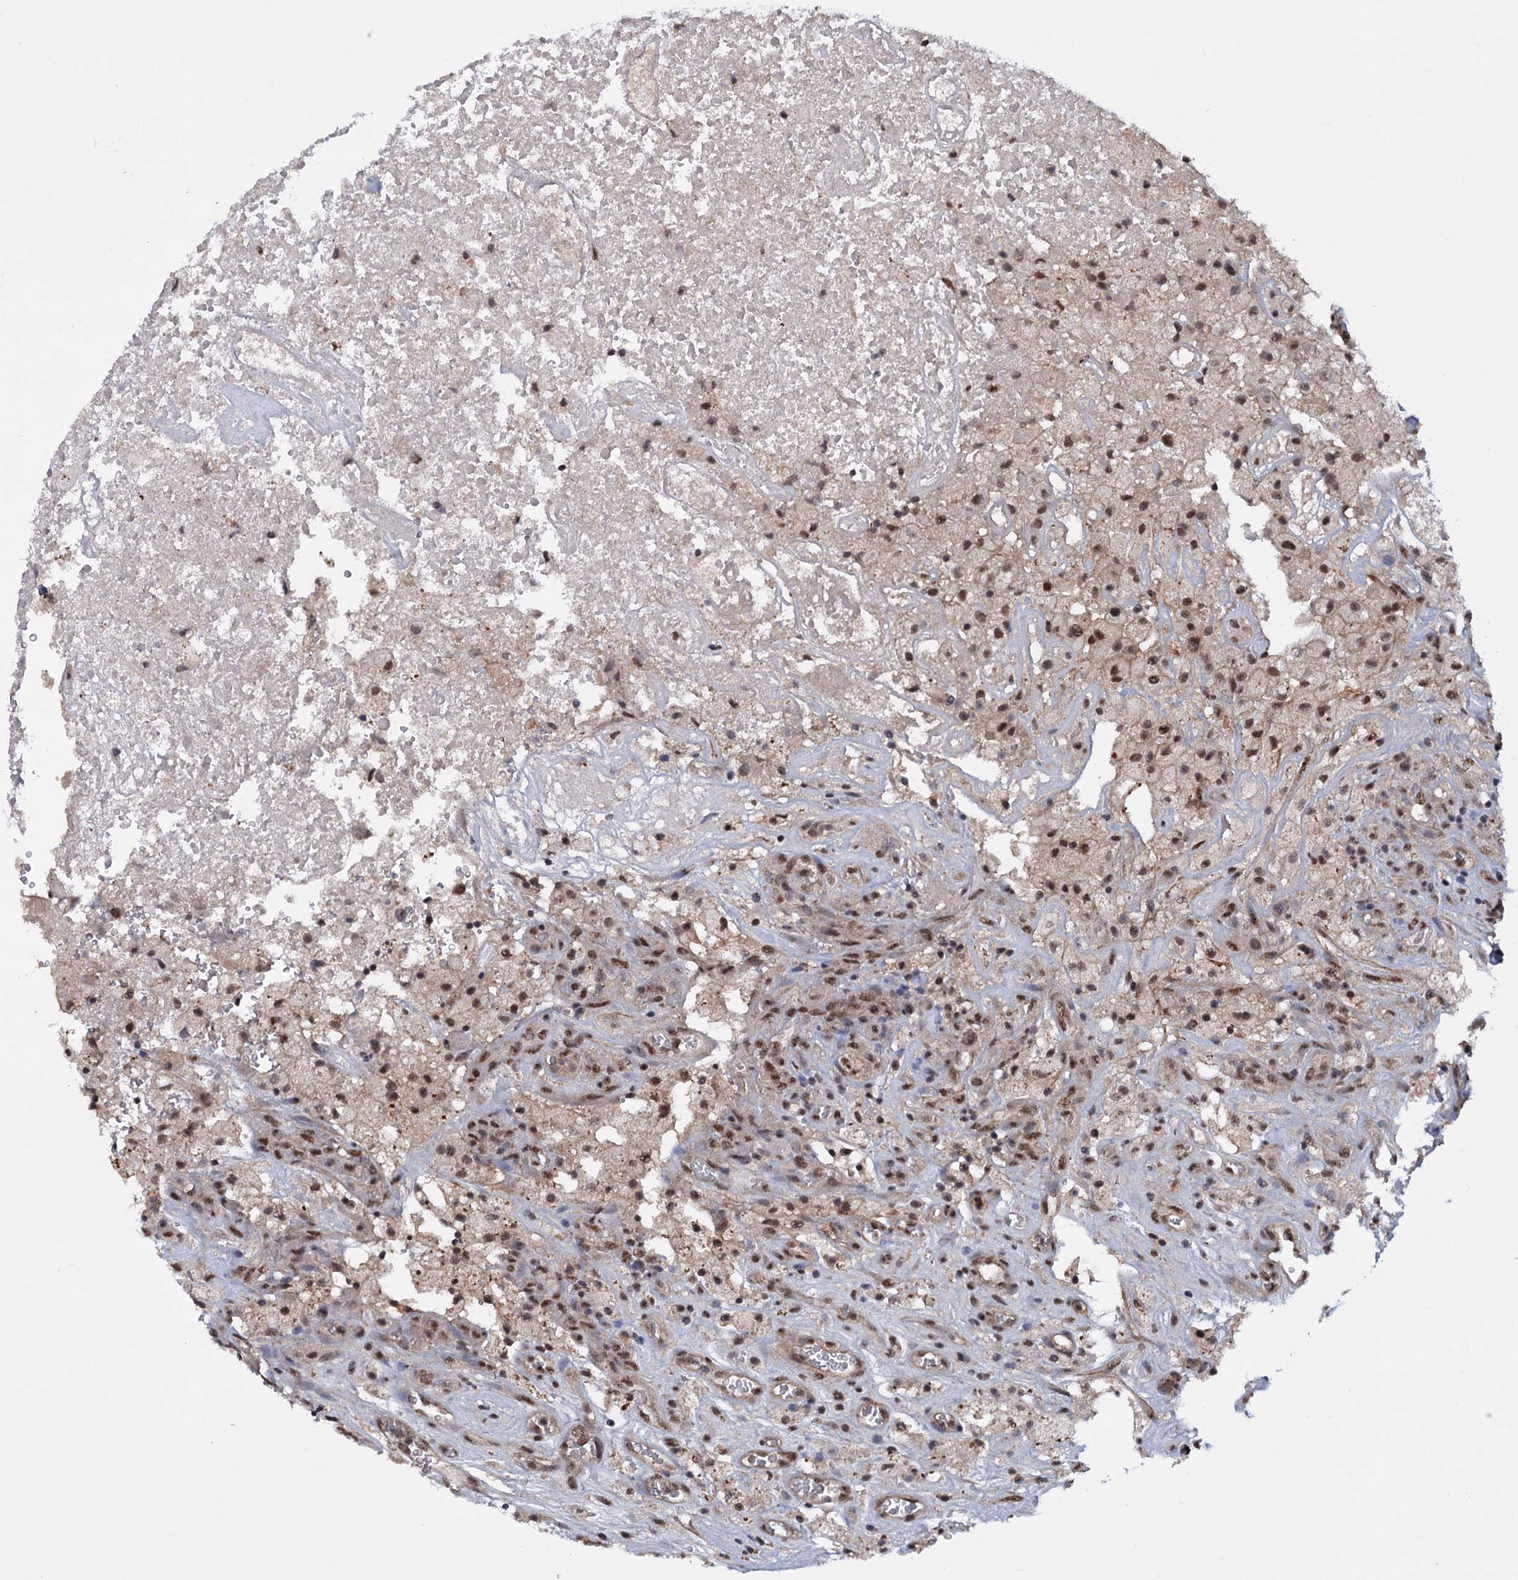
{"staining": {"intensity": "moderate", "quantity": ">75%", "location": "nuclear"}, "tissue": "glioma", "cell_type": "Tumor cells", "image_type": "cancer", "snomed": [{"axis": "morphology", "description": "Glioma, malignant, High grade"}, {"axis": "topography", "description": "Brain"}], "caption": "An immunohistochemistry micrograph of tumor tissue is shown. Protein staining in brown highlights moderate nuclear positivity in malignant glioma (high-grade) within tumor cells.", "gene": "TBC1D12", "patient": {"sex": "male", "age": 76}}